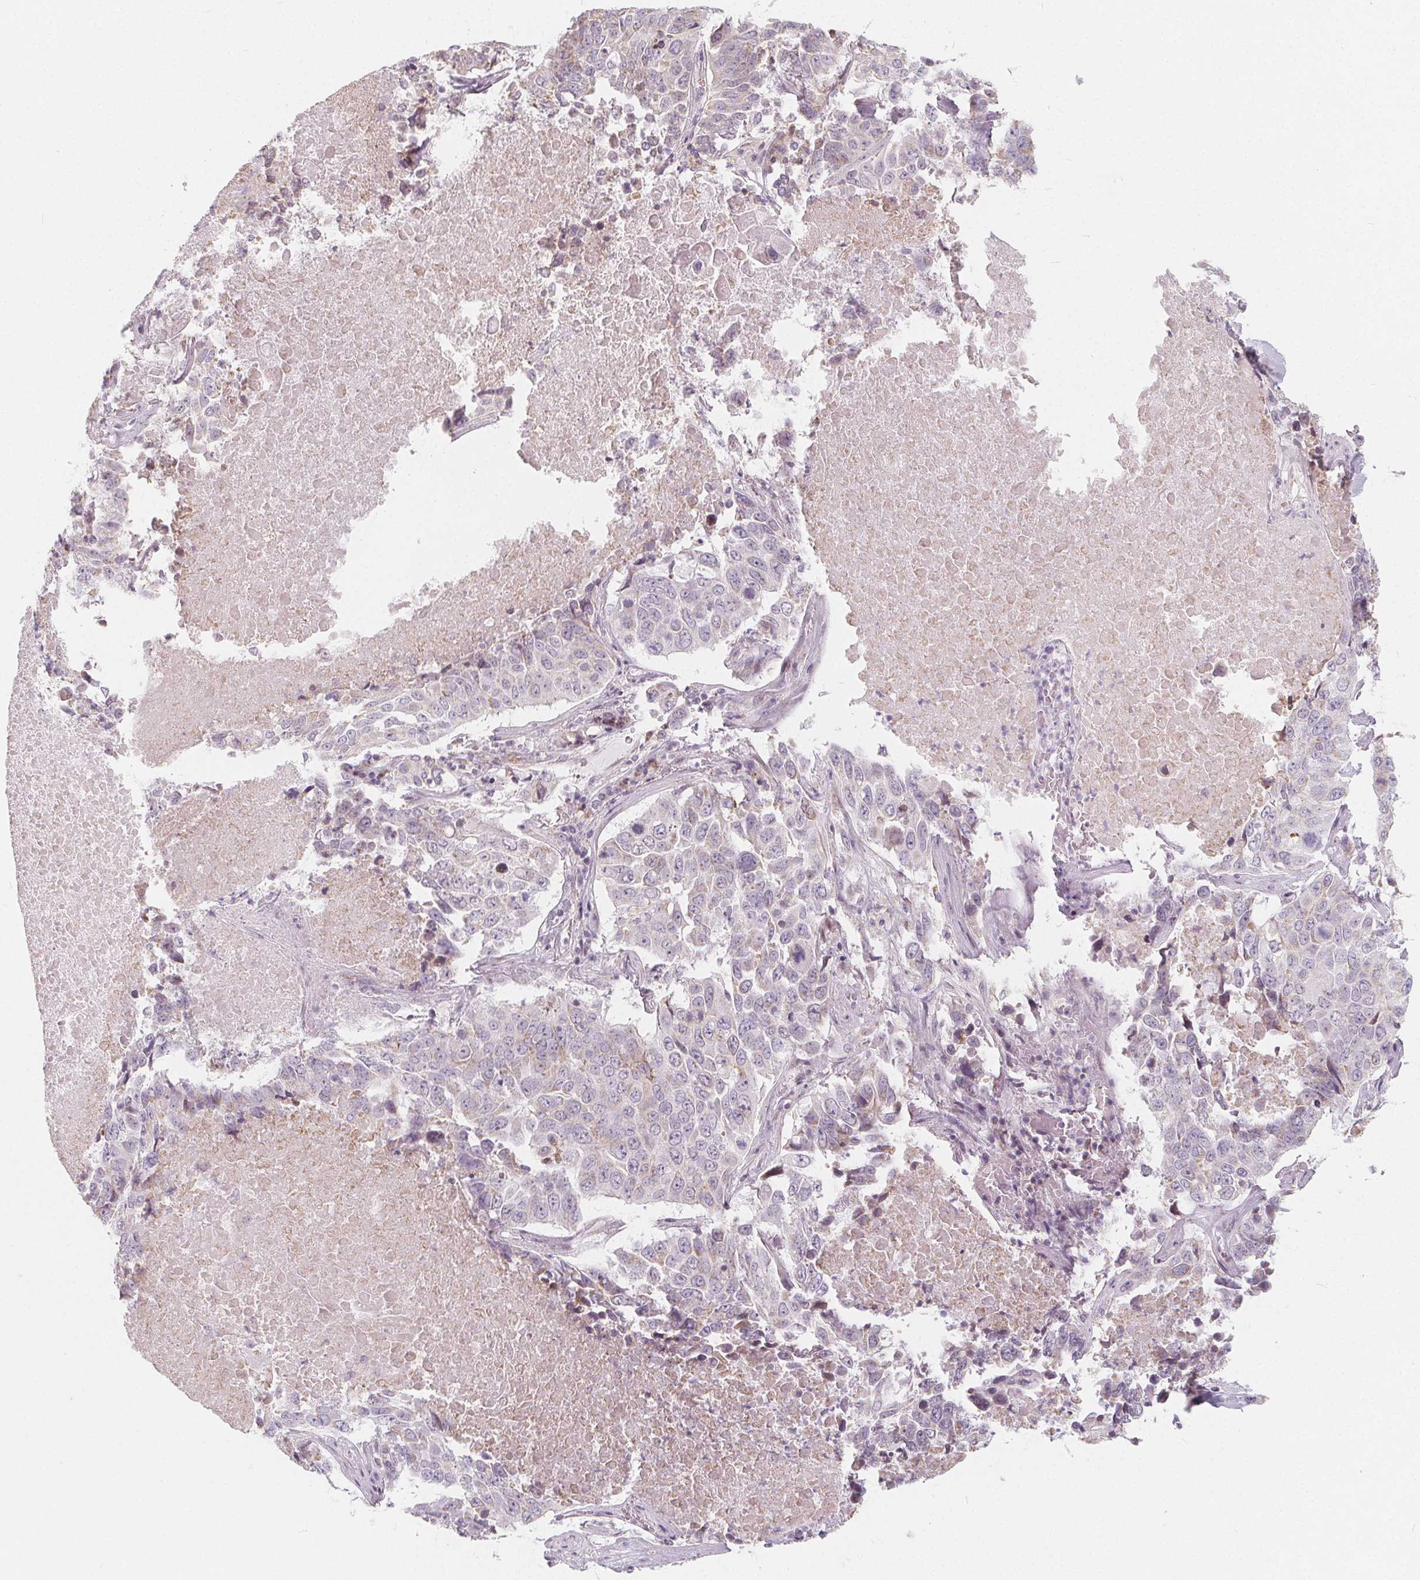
{"staining": {"intensity": "weak", "quantity": "<25%", "location": "cytoplasmic/membranous"}, "tissue": "lung cancer", "cell_type": "Tumor cells", "image_type": "cancer", "snomed": [{"axis": "morphology", "description": "Normal tissue, NOS"}, {"axis": "morphology", "description": "Squamous cell carcinoma, NOS"}, {"axis": "topography", "description": "Bronchus"}, {"axis": "topography", "description": "Lung"}], "caption": "Protein analysis of lung squamous cell carcinoma reveals no significant staining in tumor cells.", "gene": "NUP210L", "patient": {"sex": "male", "age": 64}}